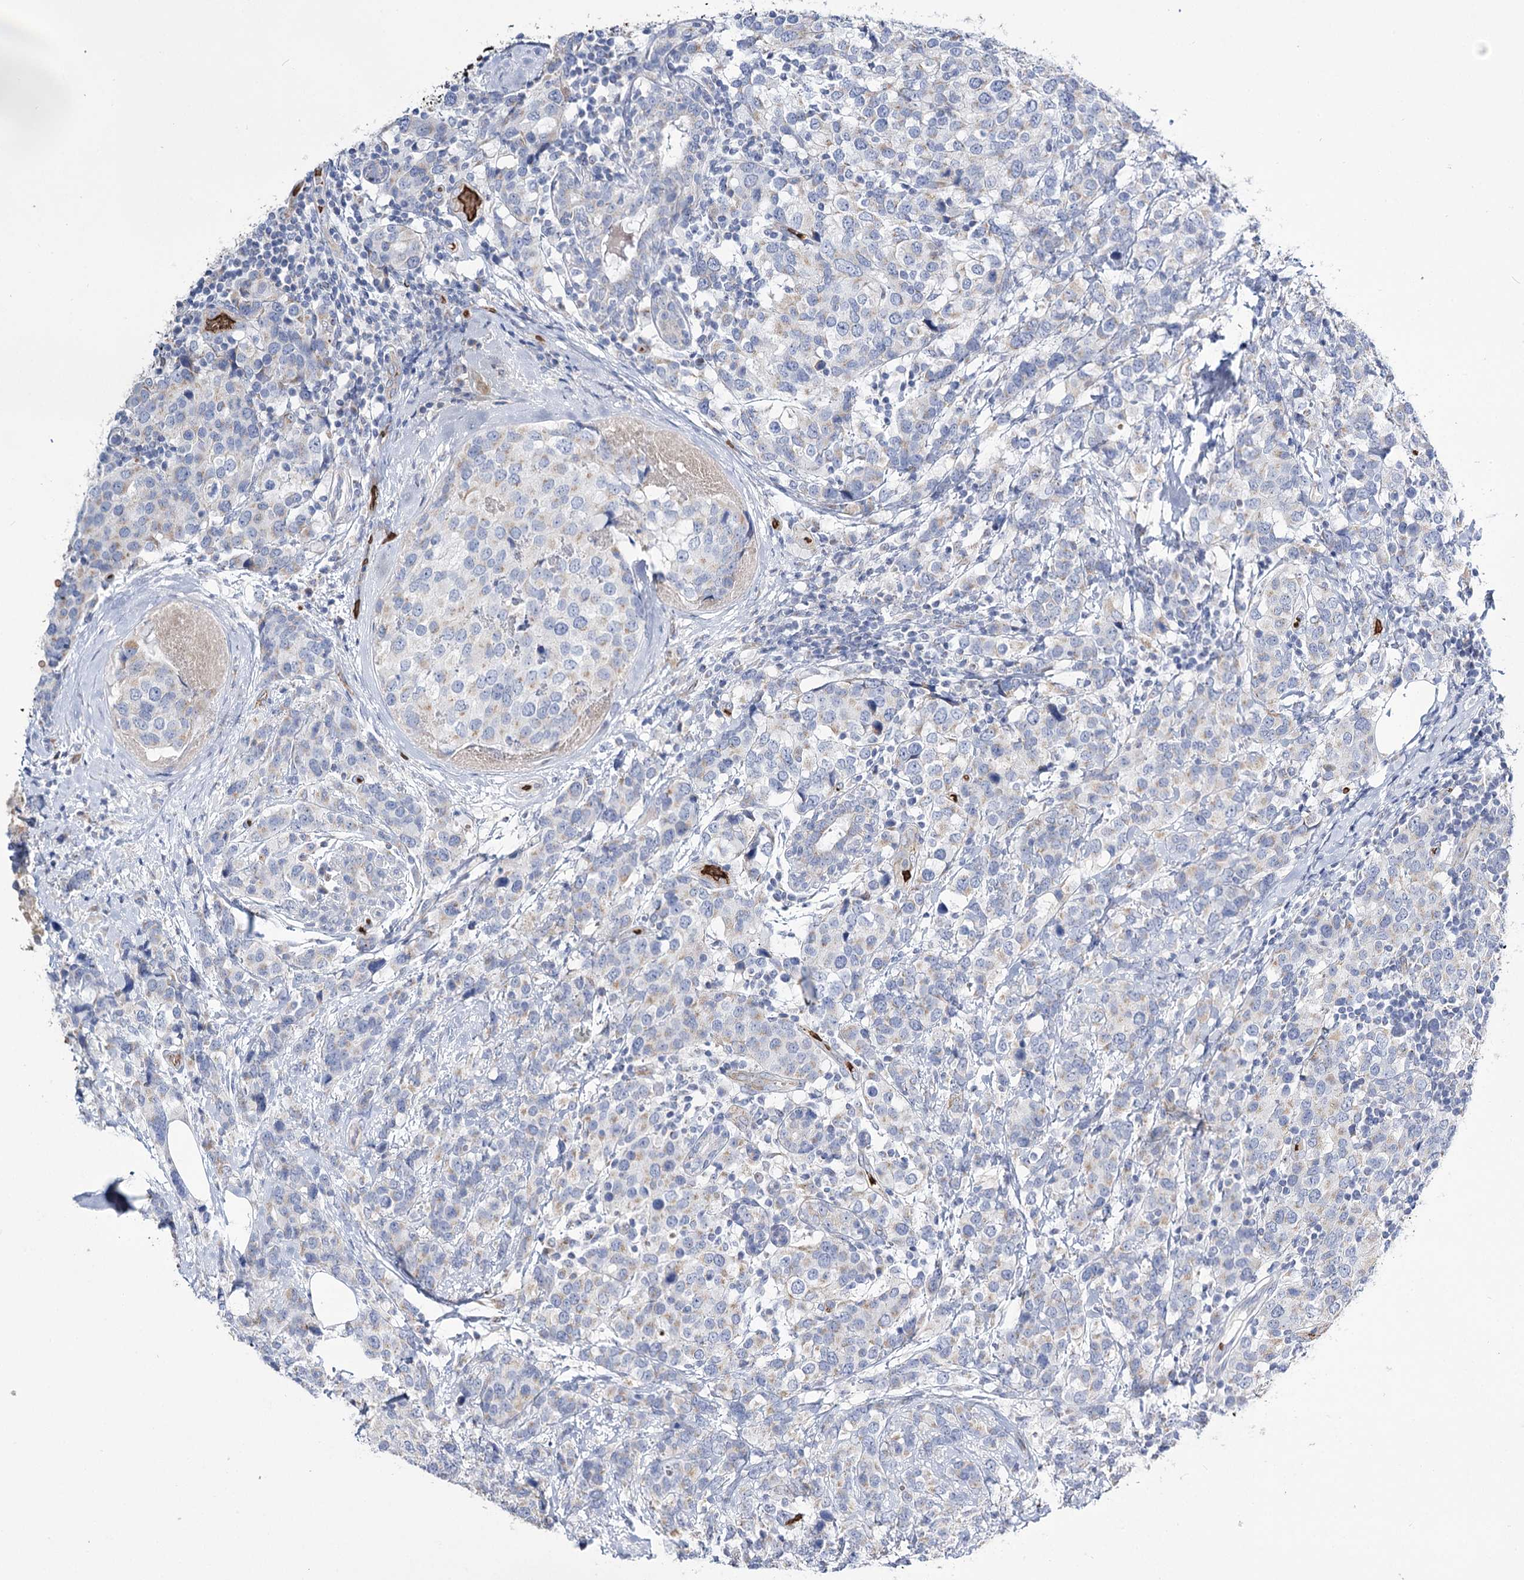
{"staining": {"intensity": "negative", "quantity": "none", "location": "none"}, "tissue": "breast cancer", "cell_type": "Tumor cells", "image_type": "cancer", "snomed": [{"axis": "morphology", "description": "Lobular carcinoma"}, {"axis": "topography", "description": "Breast"}], "caption": "Immunohistochemistry of human lobular carcinoma (breast) displays no staining in tumor cells.", "gene": "GBF1", "patient": {"sex": "female", "age": 59}}